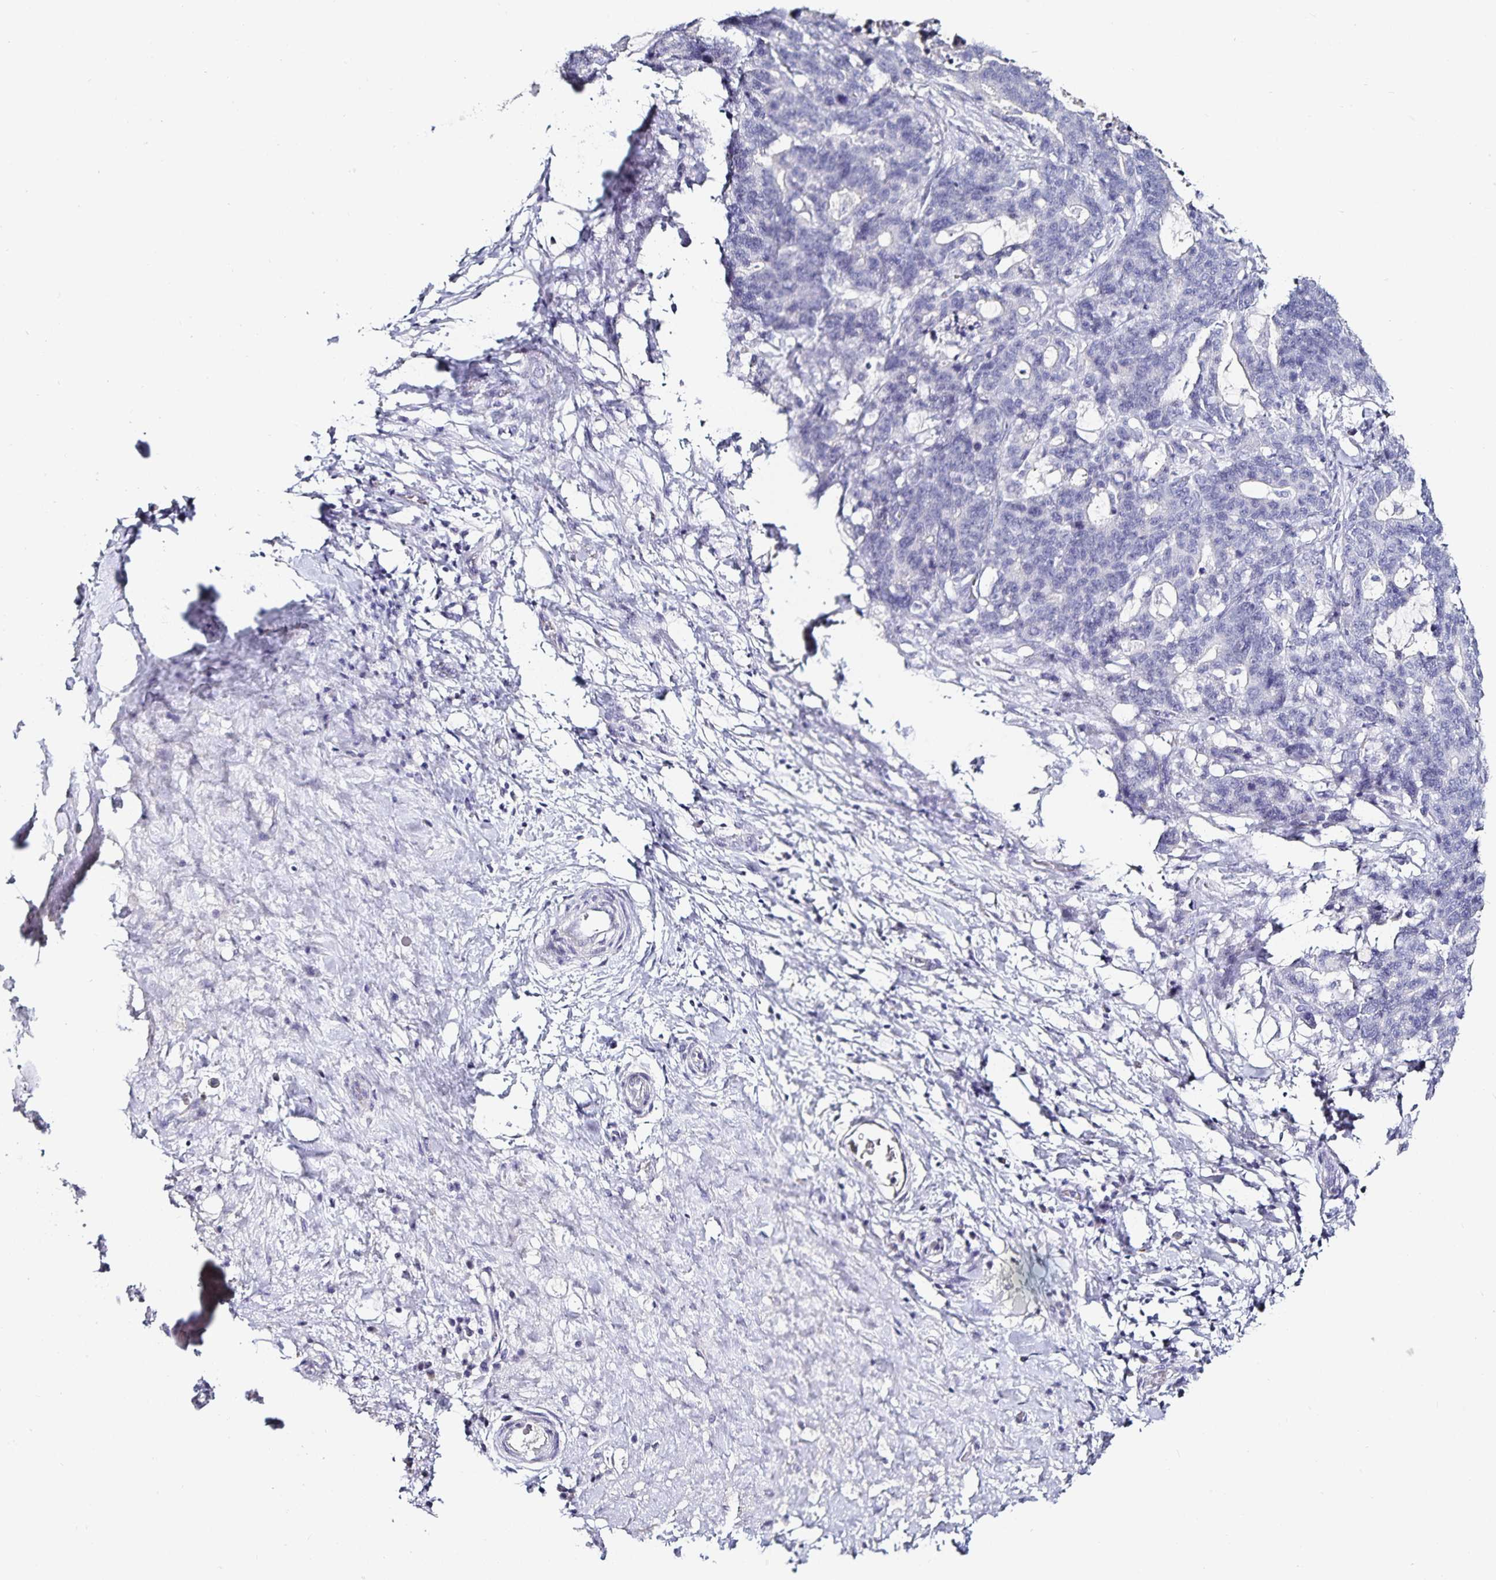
{"staining": {"intensity": "negative", "quantity": "none", "location": "none"}, "tissue": "stomach cancer", "cell_type": "Tumor cells", "image_type": "cancer", "snomed": [{"axis": "morphology", "description": "Normal tissue, NOS"}, {"axis": "morphology", "description": "Adenocarcinoma, NOS"}, {"axis": "topography", "description": "Stomach"}], "caption": "DAB immunohistochemical staining of human stomach adenocarcinoma demonstrates no significant expression in tumor cells.", "gene": "TTR", "patient": {"sex": "female", "age": 64}}